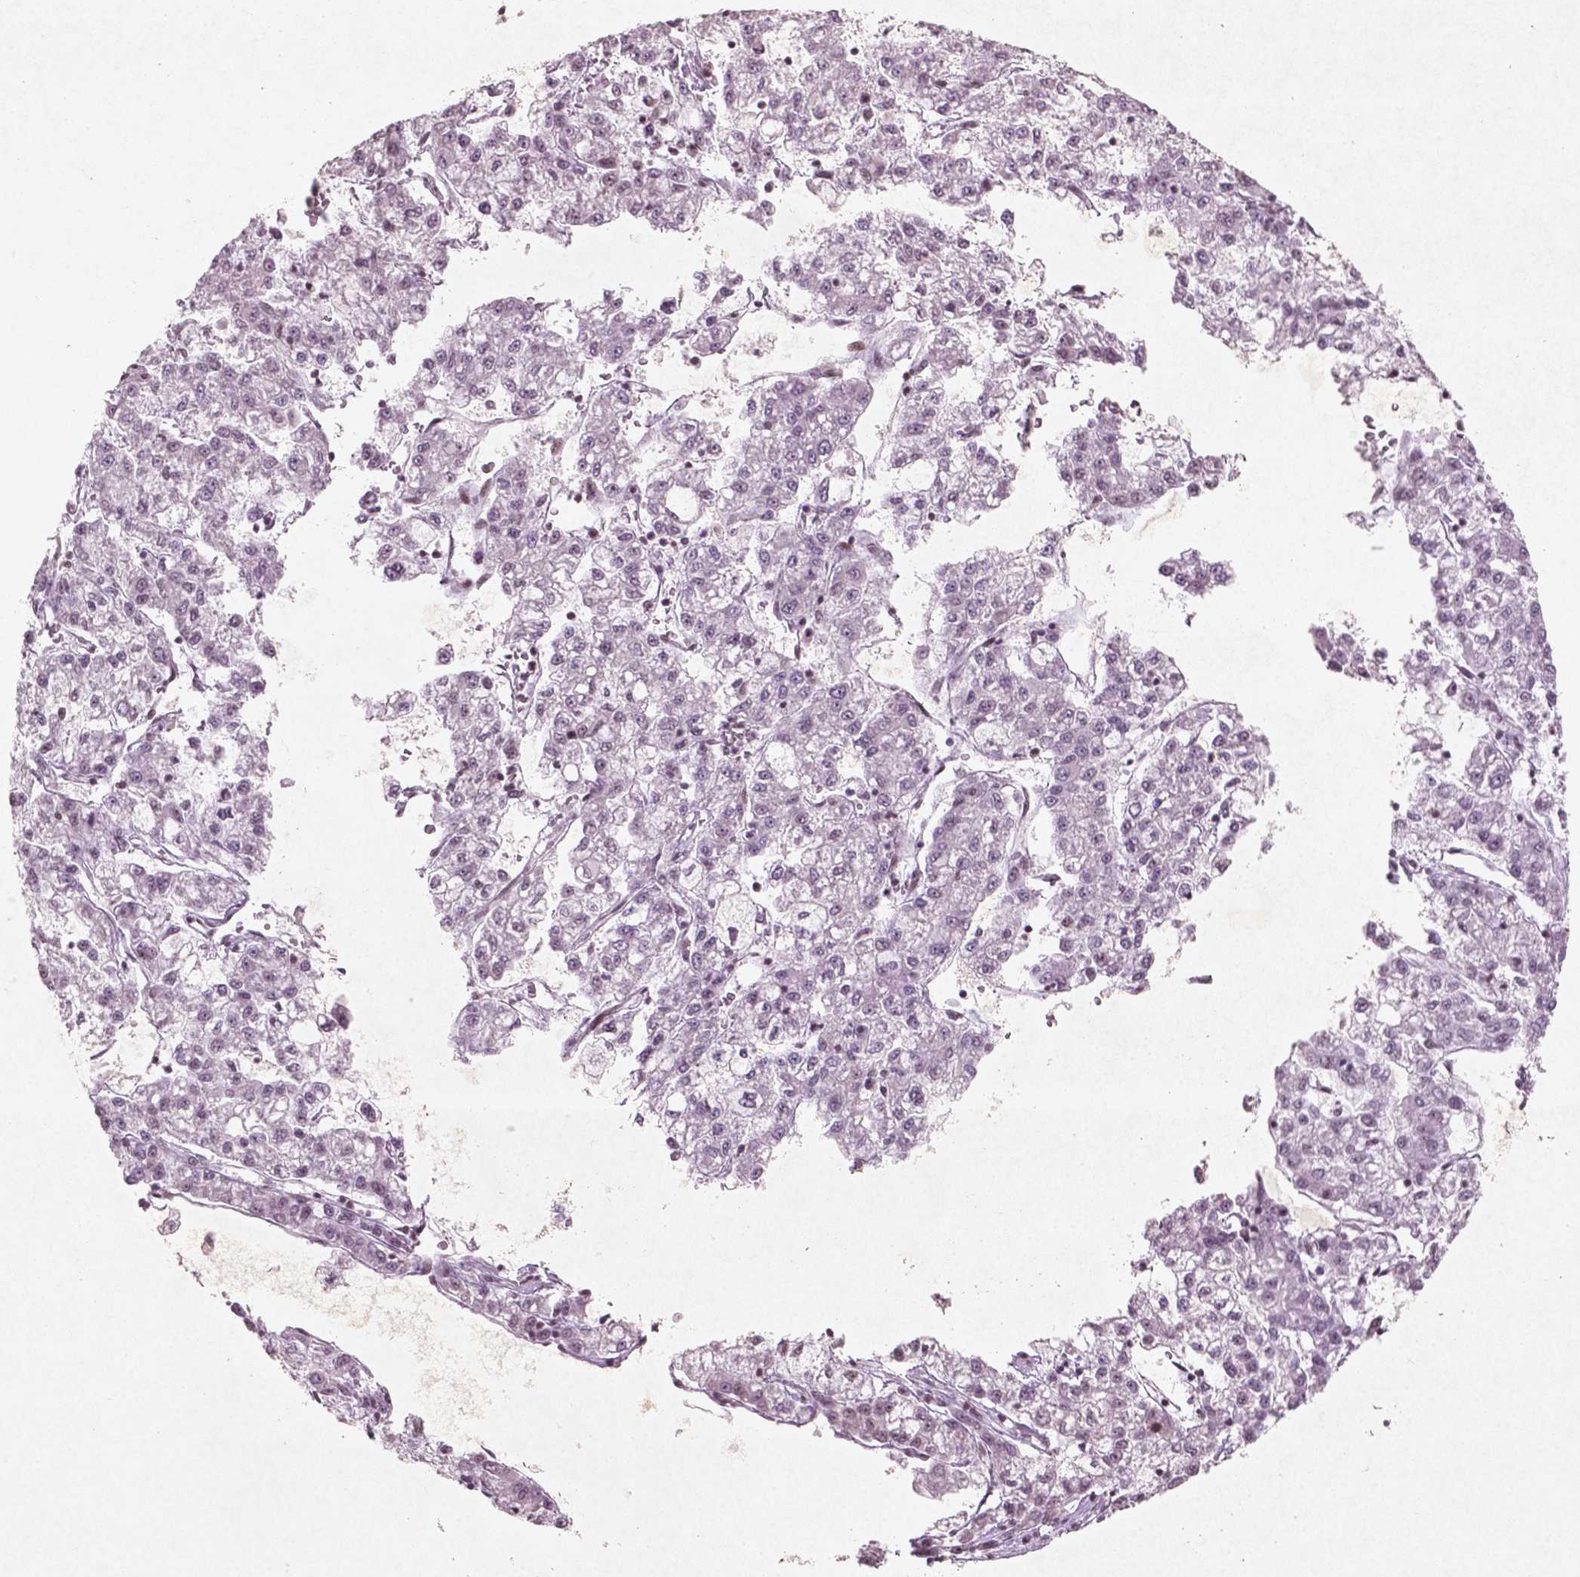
{"staining": {"intensity": "weak", "quantity": "<25%", "location": "nuclear"}, "tissue": "liver cancer", "cell_type": "Tumor cells", "image_type": "cancer", "snomed": [{"axis": "morphology", "description": "Carcinoma, Hepatocellular, NOS"}, {"axis": "topography", "description": "Liver"}], "caption": "This image is of hepatocellular carcinoma (liver) stained with immunohistochemistry to label a protein in brown with the nuclei are counter-stained blue. There is no staining in tumor cells.", "gene": "HMG20B", "patient": {"sex": "male", "age": 40}}